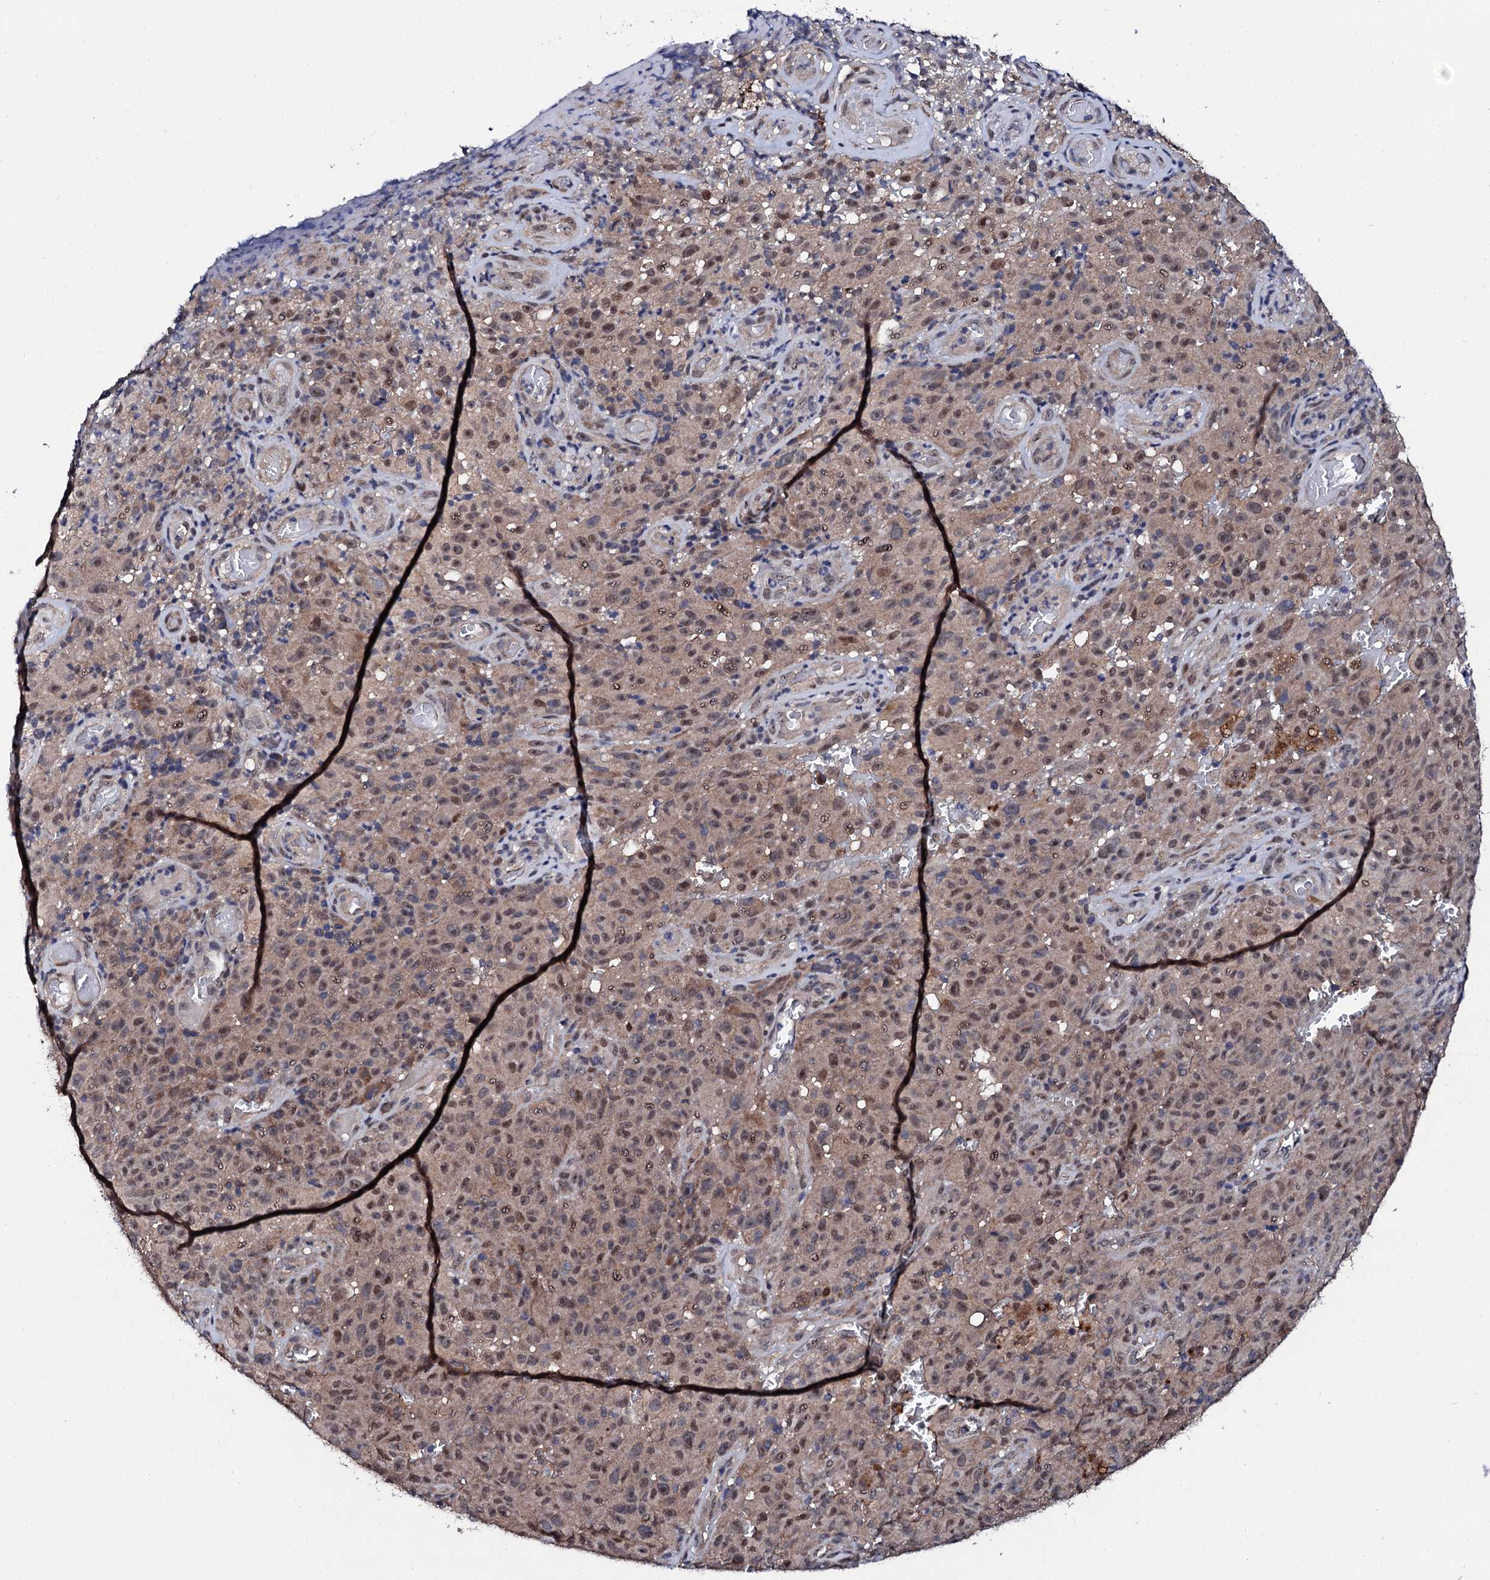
{"staining": {"intensity": "moderate", "quantity": ">75%", "location": "cytoplasmic/membranous,nuclear"}, "tissue": "melanoma", "cell_type": "Tumor cells", "image_type": "cancer", "snomed": [{"axis": "morphology", "description": "Malignant melanoma, NOS"}, {"axis": "topography", "description": "Skin"}], "caption": "About >75% of tumor cells in human malignant melanoma reveal moderate cytoplasmic/membranous and nuclear protein positivity as visualized by brown immunohistochemical staining.", "gene": "IP6K1", "patient": {"sex": "female", "age": 82}}